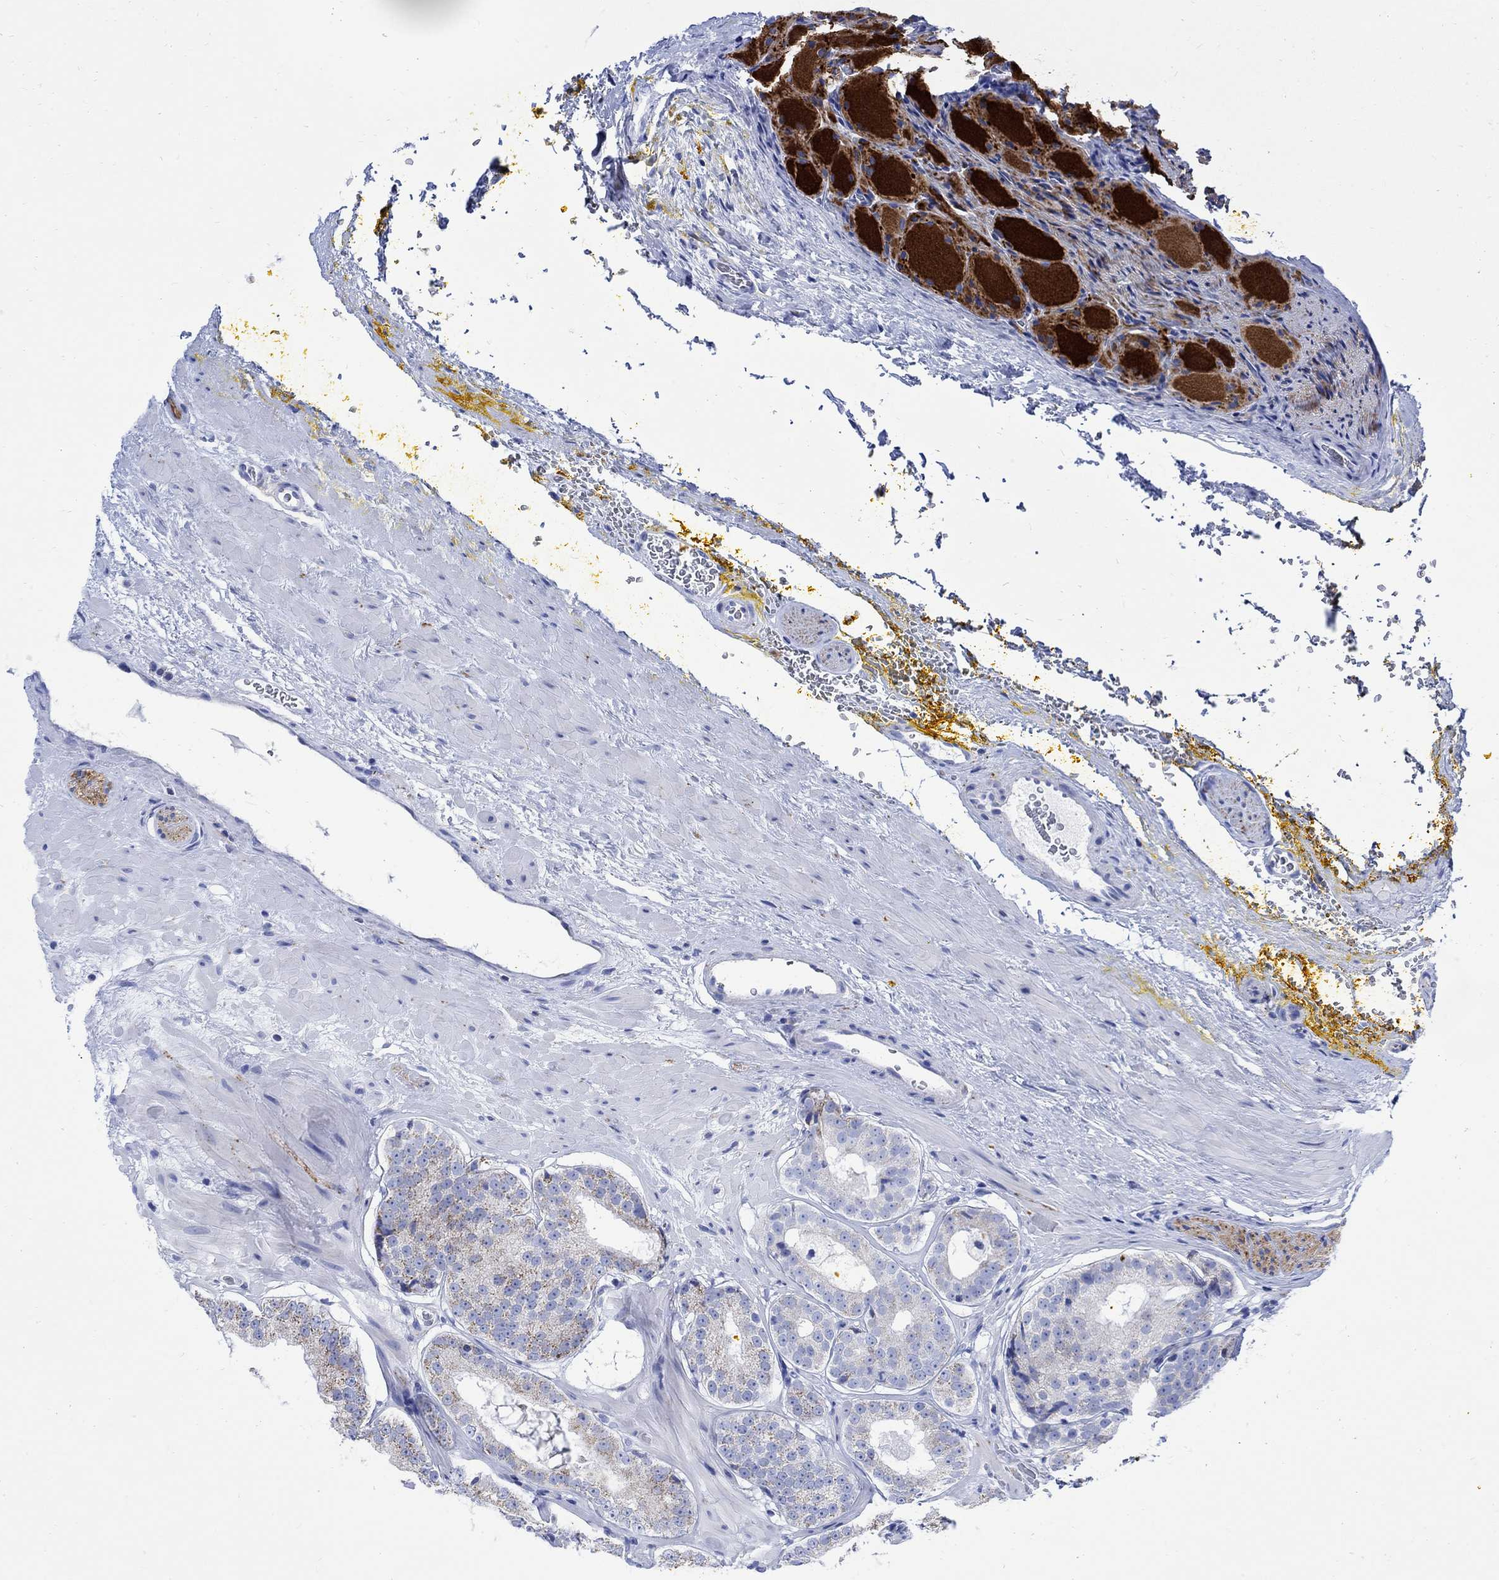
{"staining": {"intensity": "moderate", "quantity": "<25%", "location": "cytoplasmic/membranous"}, "tissue": "prostate cancer", "cell_type": "Tumor cells", "image_type": "cancer", "snomed": [{"axis": "morphology", "description": "Adenocarcinoma, Low grade"}, {"axis": "topography", "description": "Prostate"}], "caption": "Immunohistochemistry (IHC) micrograph of human low-grade adenocarcinoma (prostate) stained for a protein (brown), which reveals low levels of moderate cytoplasmic/membranous expression in approximately <25% of tumor cells.", "gene": "CPLX2", "patient": {"sex": "male", "age": 60}}